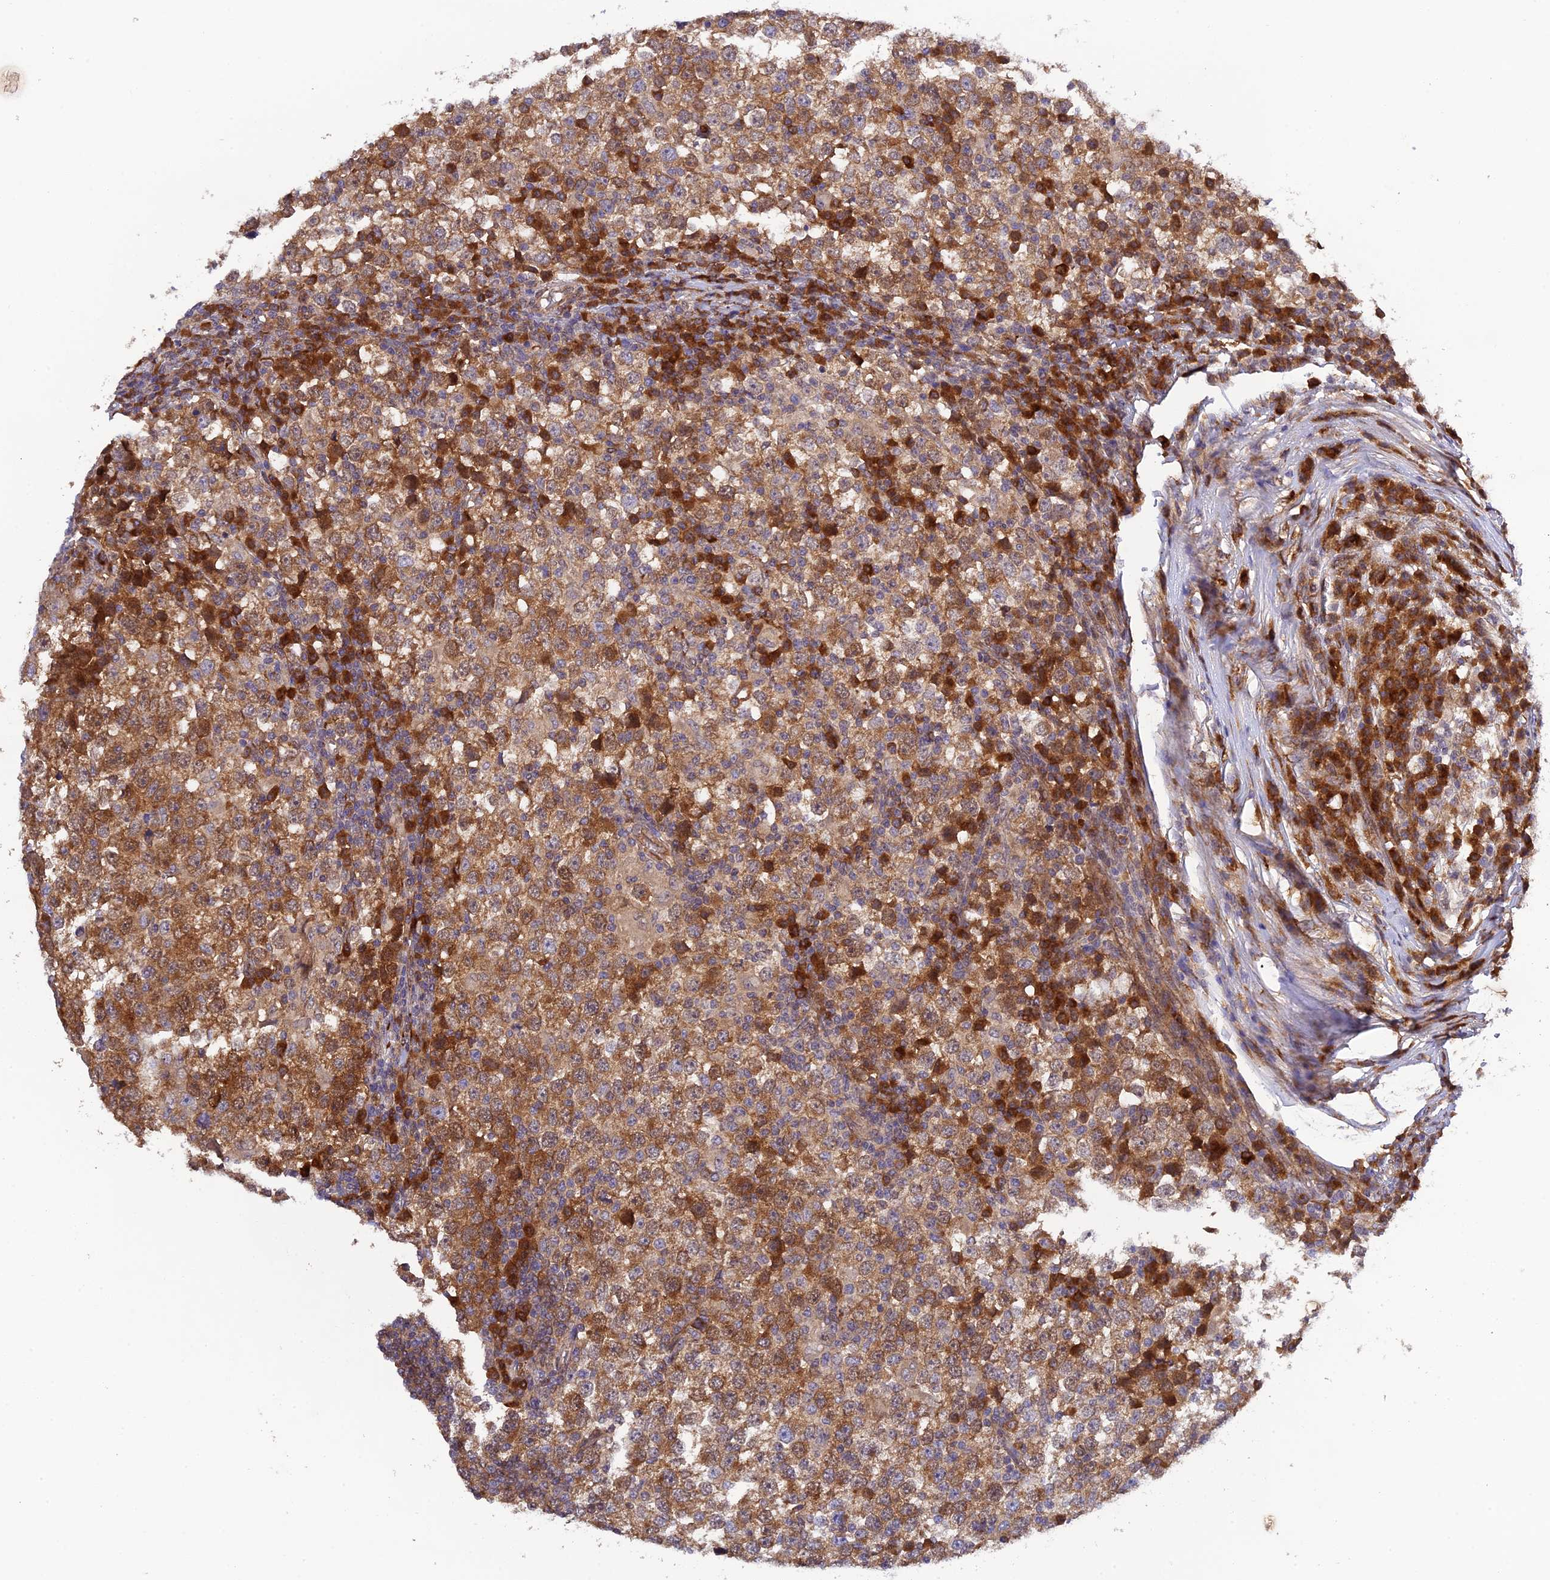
{"staining": {"intensity": "moderate", "quantity": ">75%", "location": "cytoplasmic/membranous"}, "tissue": "testis cancer", "cell_type": "Tumor cells", "image_type": "cancer", "snomed": [{"axis": "morphology", "description": "Seminoma, NOS"}, {"axis": "topography", "description": "Testis"}], "caption": "Immunohistochemical staining of human testis cancer (seminoma) shows medium levels of moderate cytoplasmic/membranous protein expression in about >75% of tumor cells.", "gene": "P3H3", "patient": {"sex": "male", "age": 65}}